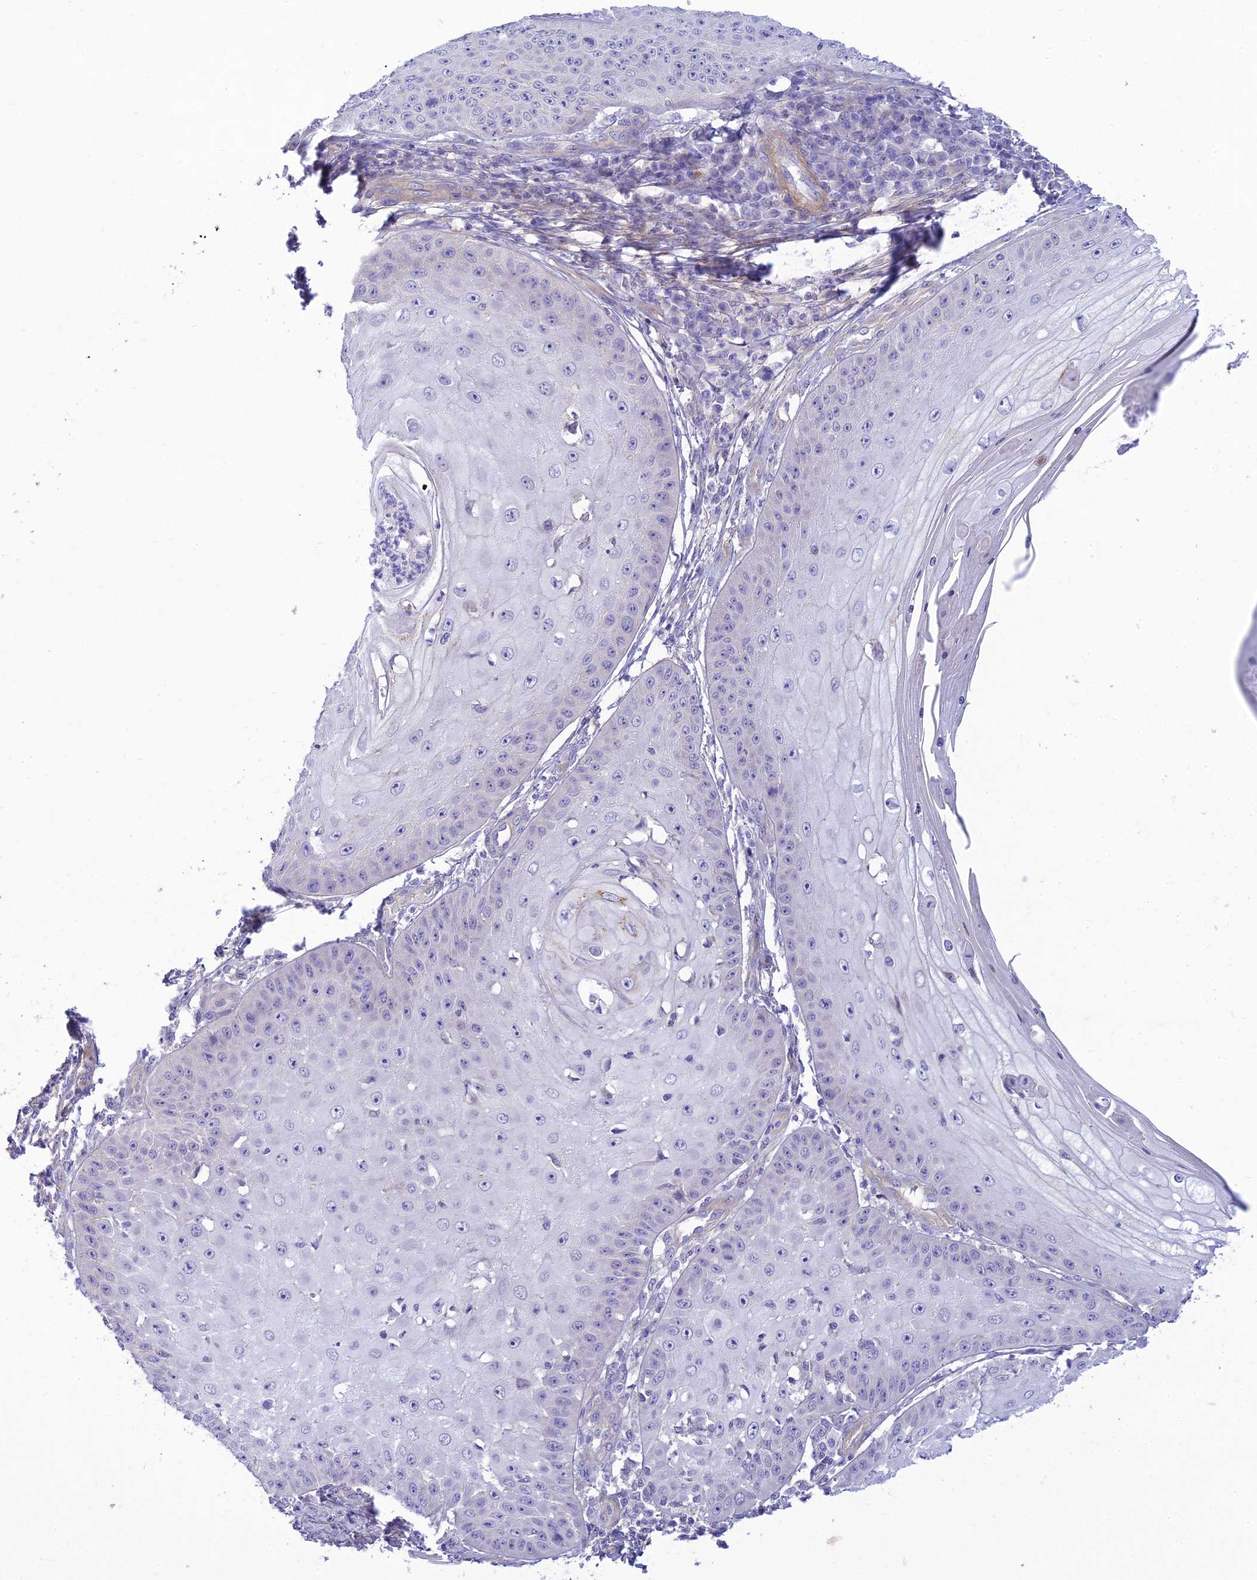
{"staining": {"intensity": "negative", "quantity": "none", "location": "none"}, "tissue": "skin cancer", "cell_type": "Tumor cells", "image_type": "cancer", "snomed": [{"axis": "morphology", "description": "Squamous cell carcinoma, NOS"}, {"axis": "topography", "description": "Skin"}], "caption": "Immunohistochemistry photomicrograph of skin squamous cell carcinoma stained for a protein (brown), which displays no positivity in tumor cells.", "gene": "FBXW4", "patient": {"sex": "male", "age": 70}}